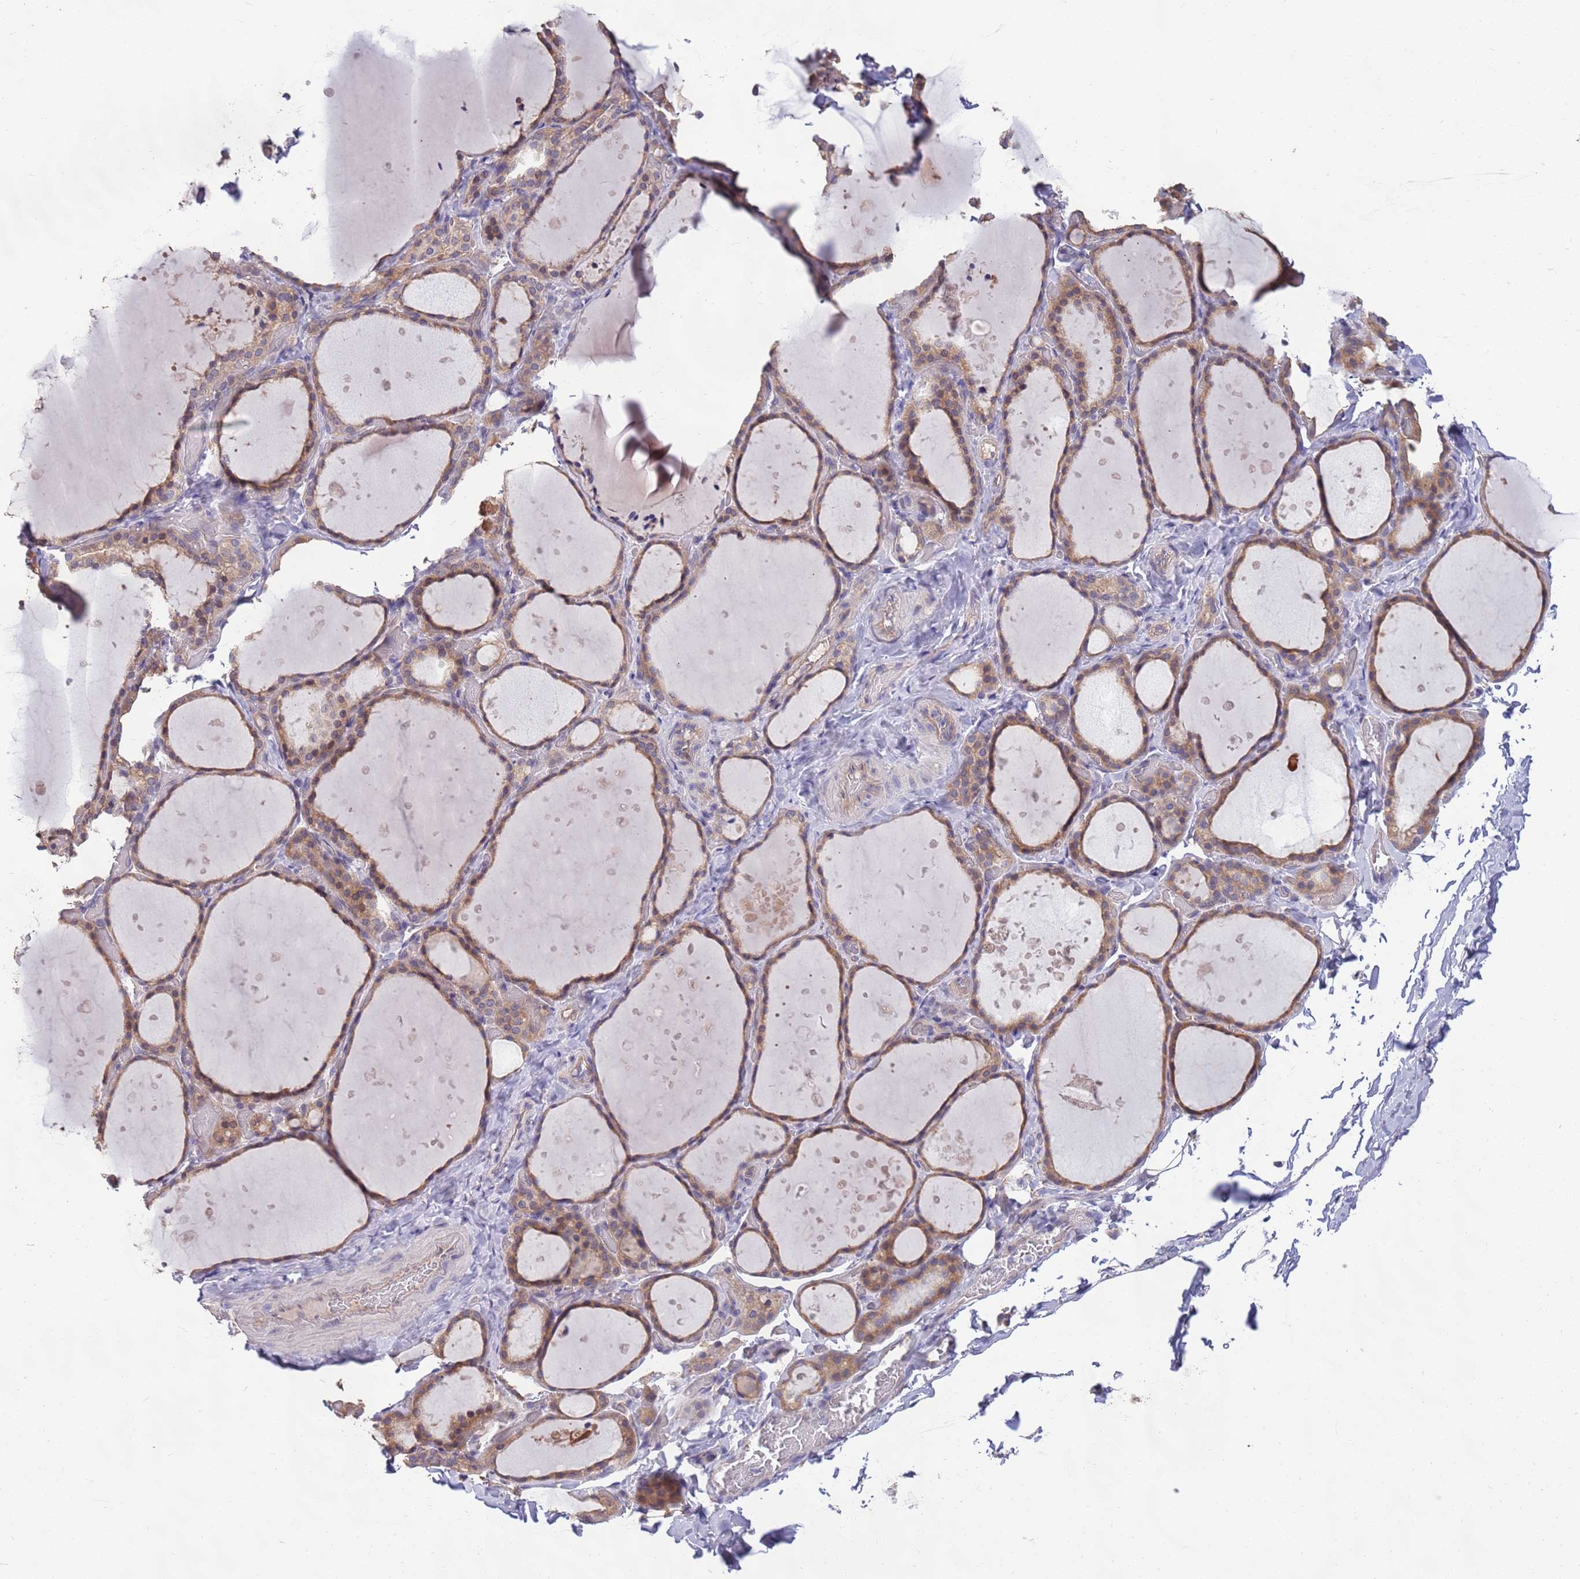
{"staining": {"intensity": "moderate", "quantity": ">75%", "location": "cytoplasmic/membranous"}, "tissue": "thyroid gland", "cell_type": "Glandular cells", "image_type": "normal", "snomed": [{"axis": "morphology", "description": "Normal tissue, NOS"}, {"axis": "topography", "description": "Thyroid gland"}], "caption": "Immunohistochemistry micrograph of normal thyroid gland: thyroid gland stained using immunohistochemistry shows medium levels of moderate protein expression localized specifically in the cytoplasmic/membranous of glandular cells, appearing as a cytoplasmic/membranous brown color.", "gene": "MARVELD2", "patient": {"sex": "female", "age": 44}}